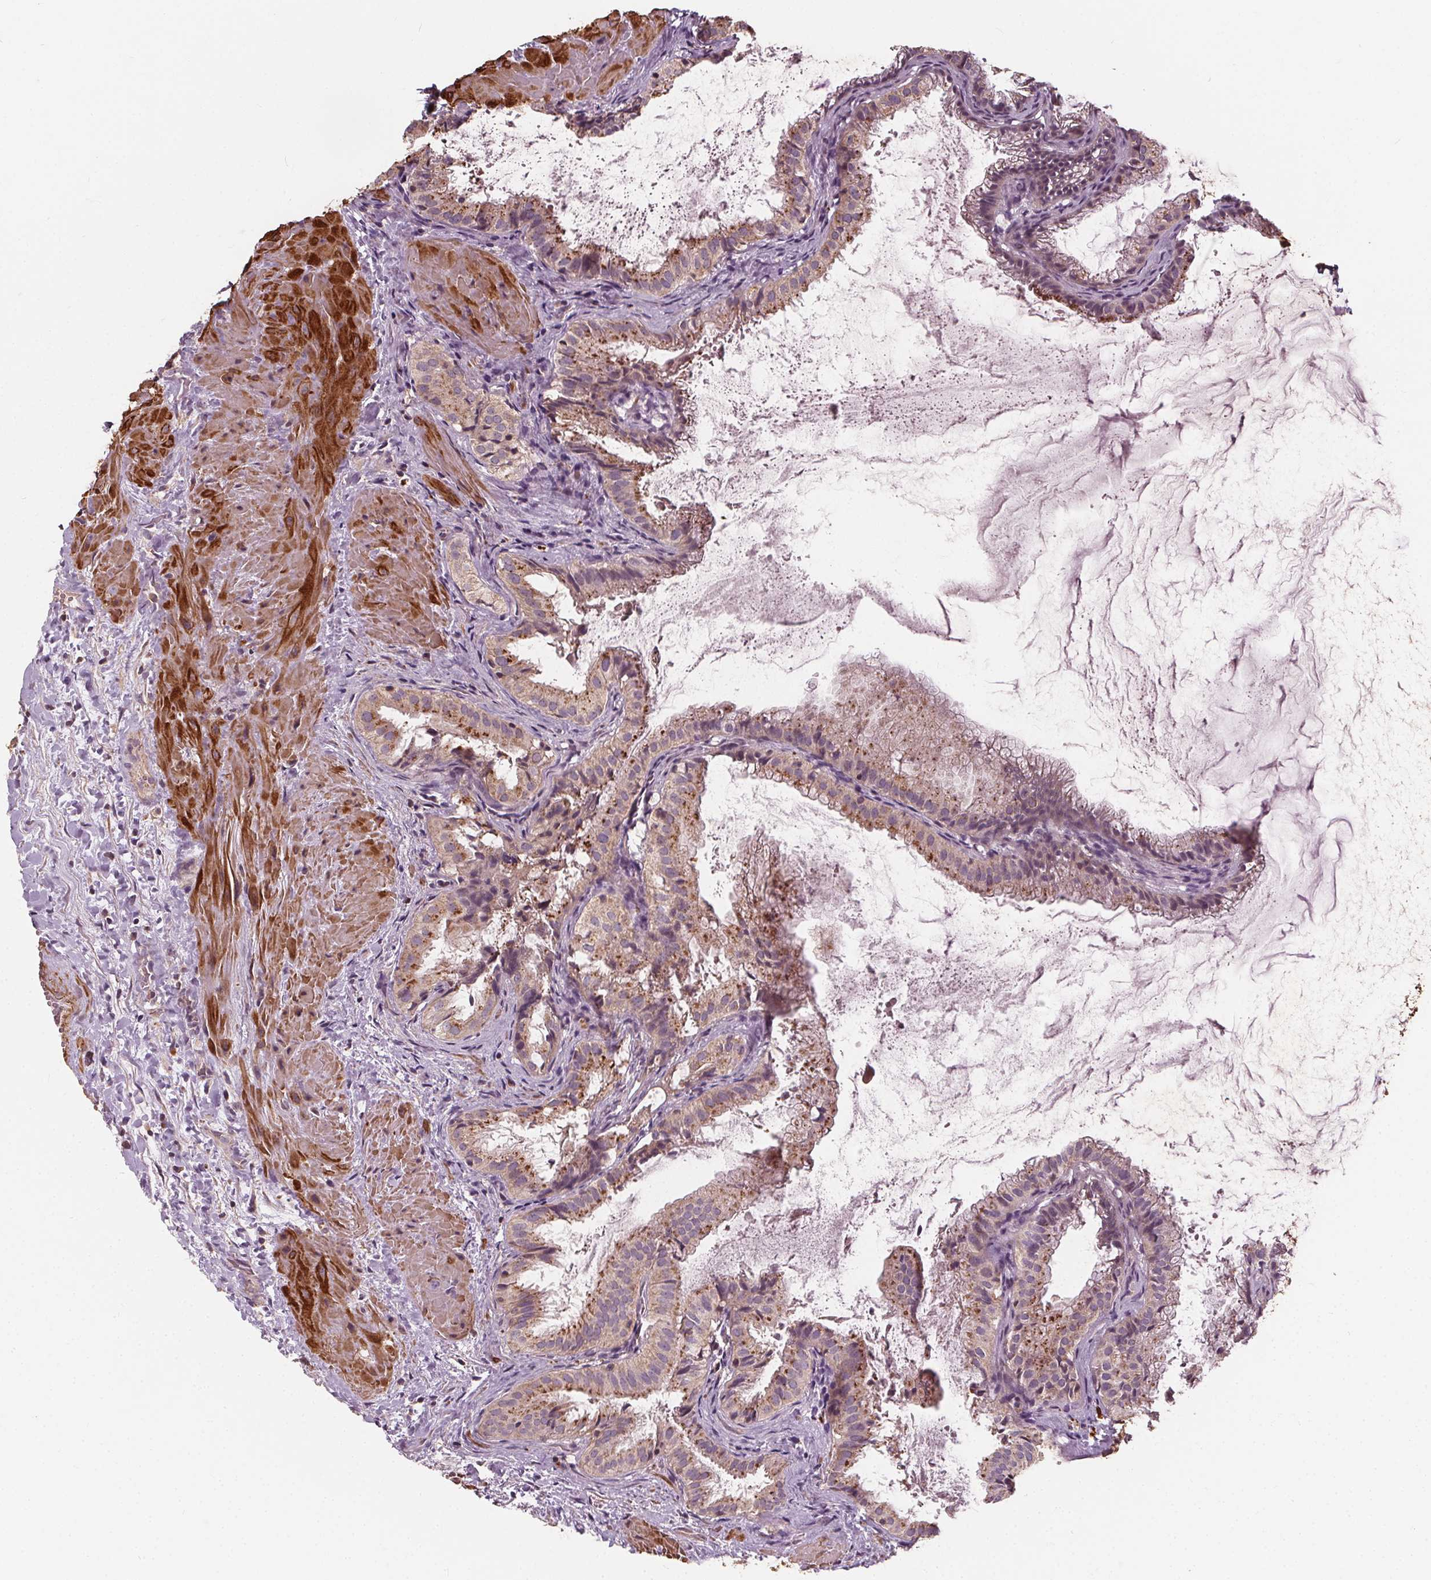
{"staining": {"intensity": "moderate", "quantity": "25%-75%", "location": "cytoplasmic/membranous"}, "tissue": "gallbladder", "cell_type": "Glandular cells", "image_type": "normal", "snomed": [{"axis": "morphology", "description": "Normal tissue, NOS"}, {"axis": "topography", "description": "Gallbladder"}], "caption": "Immunohistochemistry (IHC) (DAB) staining of benign gallbladder demonstrates moderate cytoplasmic/membranous protein staining in approximately 25%-75% of glandular cells. Nuclei are stained in blue.", "gene": "ORAI2", "patient": {"sex": "male", "age": 70}}